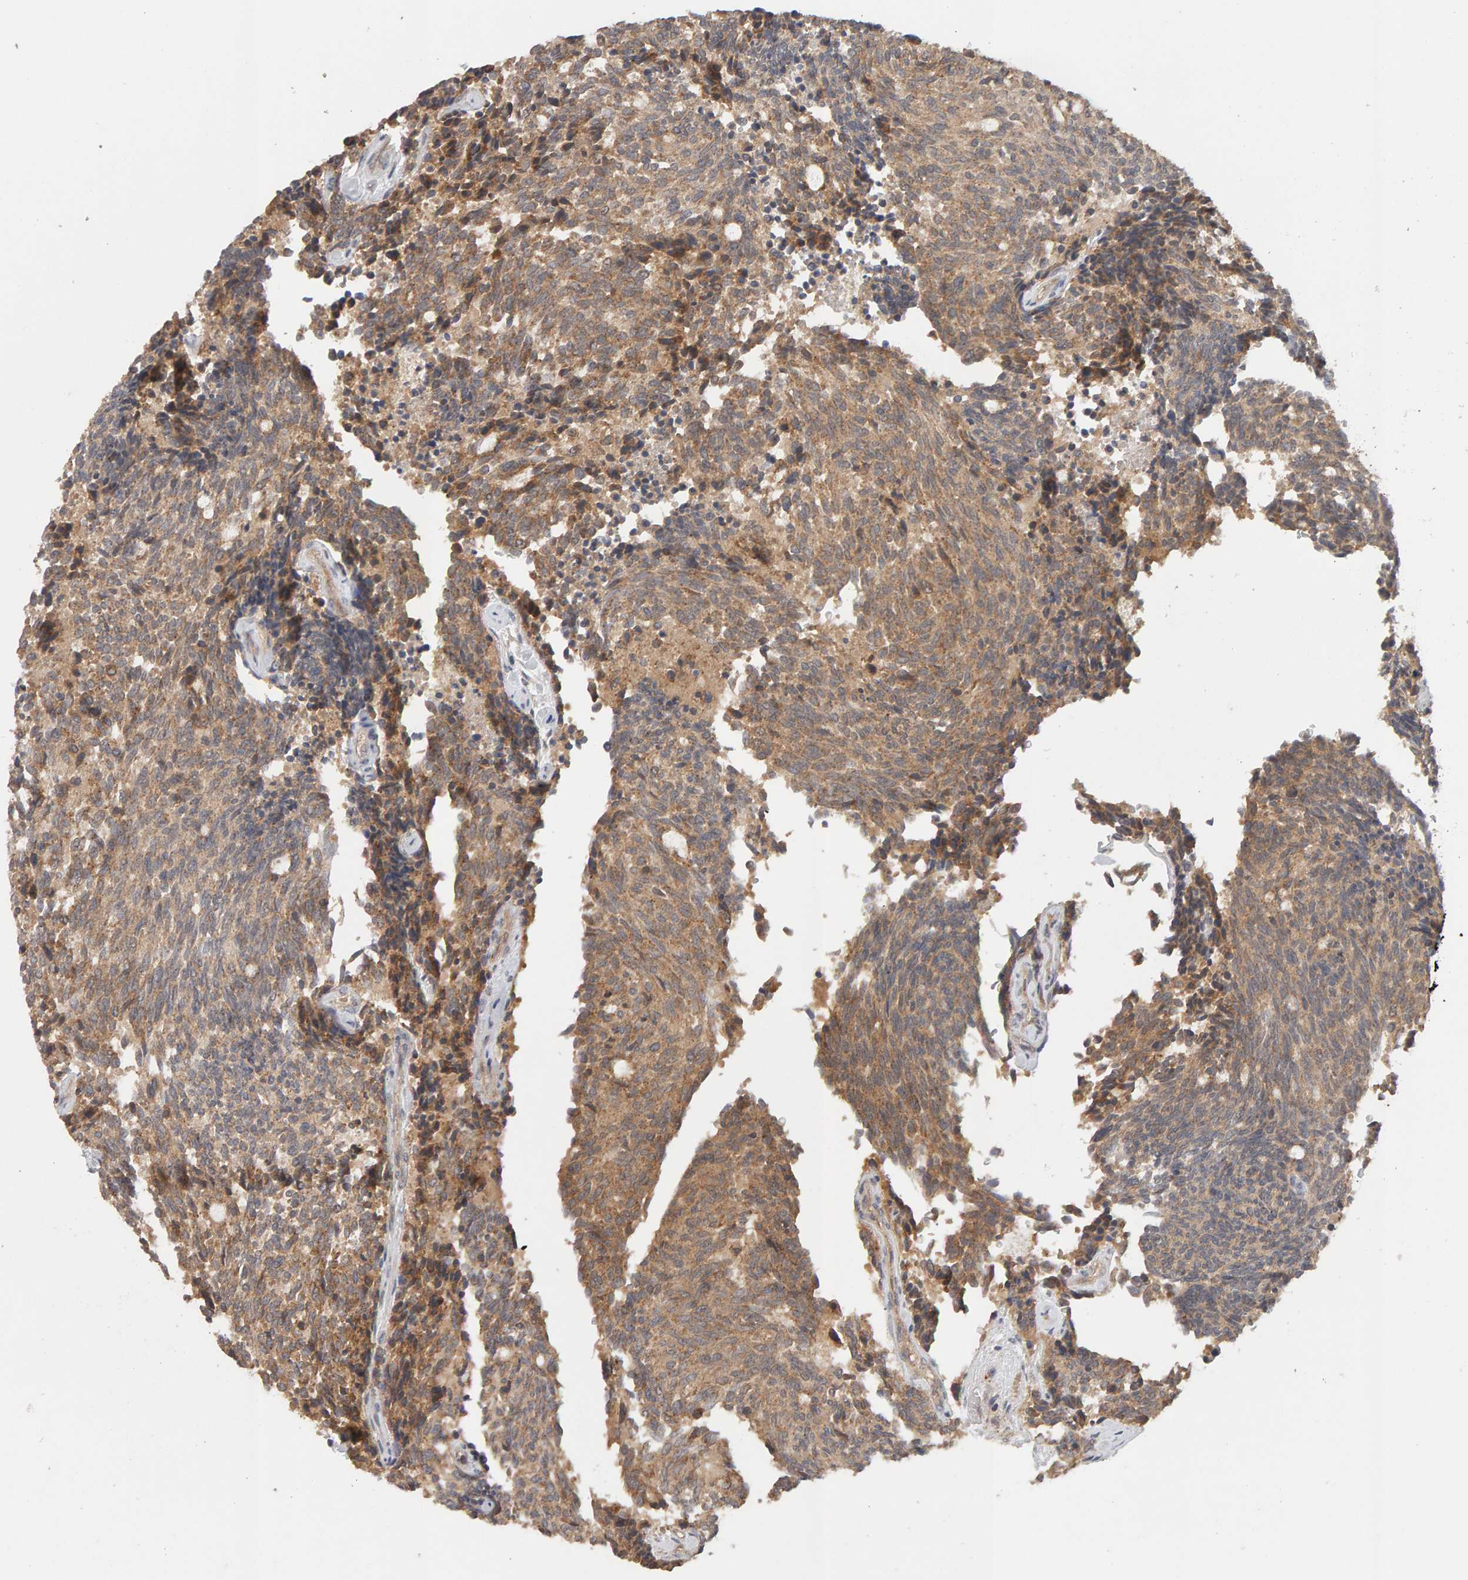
{"staining": {"intensity": "moderate", "quantity": ">75%", "location": "cytoplasmic/membranous"}, "tissue": "carcinoid", "cell_type": "Tumor cells", "image_type": "cancer", "snomed": [{"axis": "morphology", "description": "Carcinoid, malignant, NOS"}, {"axis": "topography", "description": "Pancreas"}], "caption": "Malignant carcinoid tissue exhibits moderate cytoplasmic/membranous staining in approximately >75% of tumor cells, visualized by immunohistochemistry.", "gene": "DNAJC7", "patient": {"sex": "female", "age": 54}}